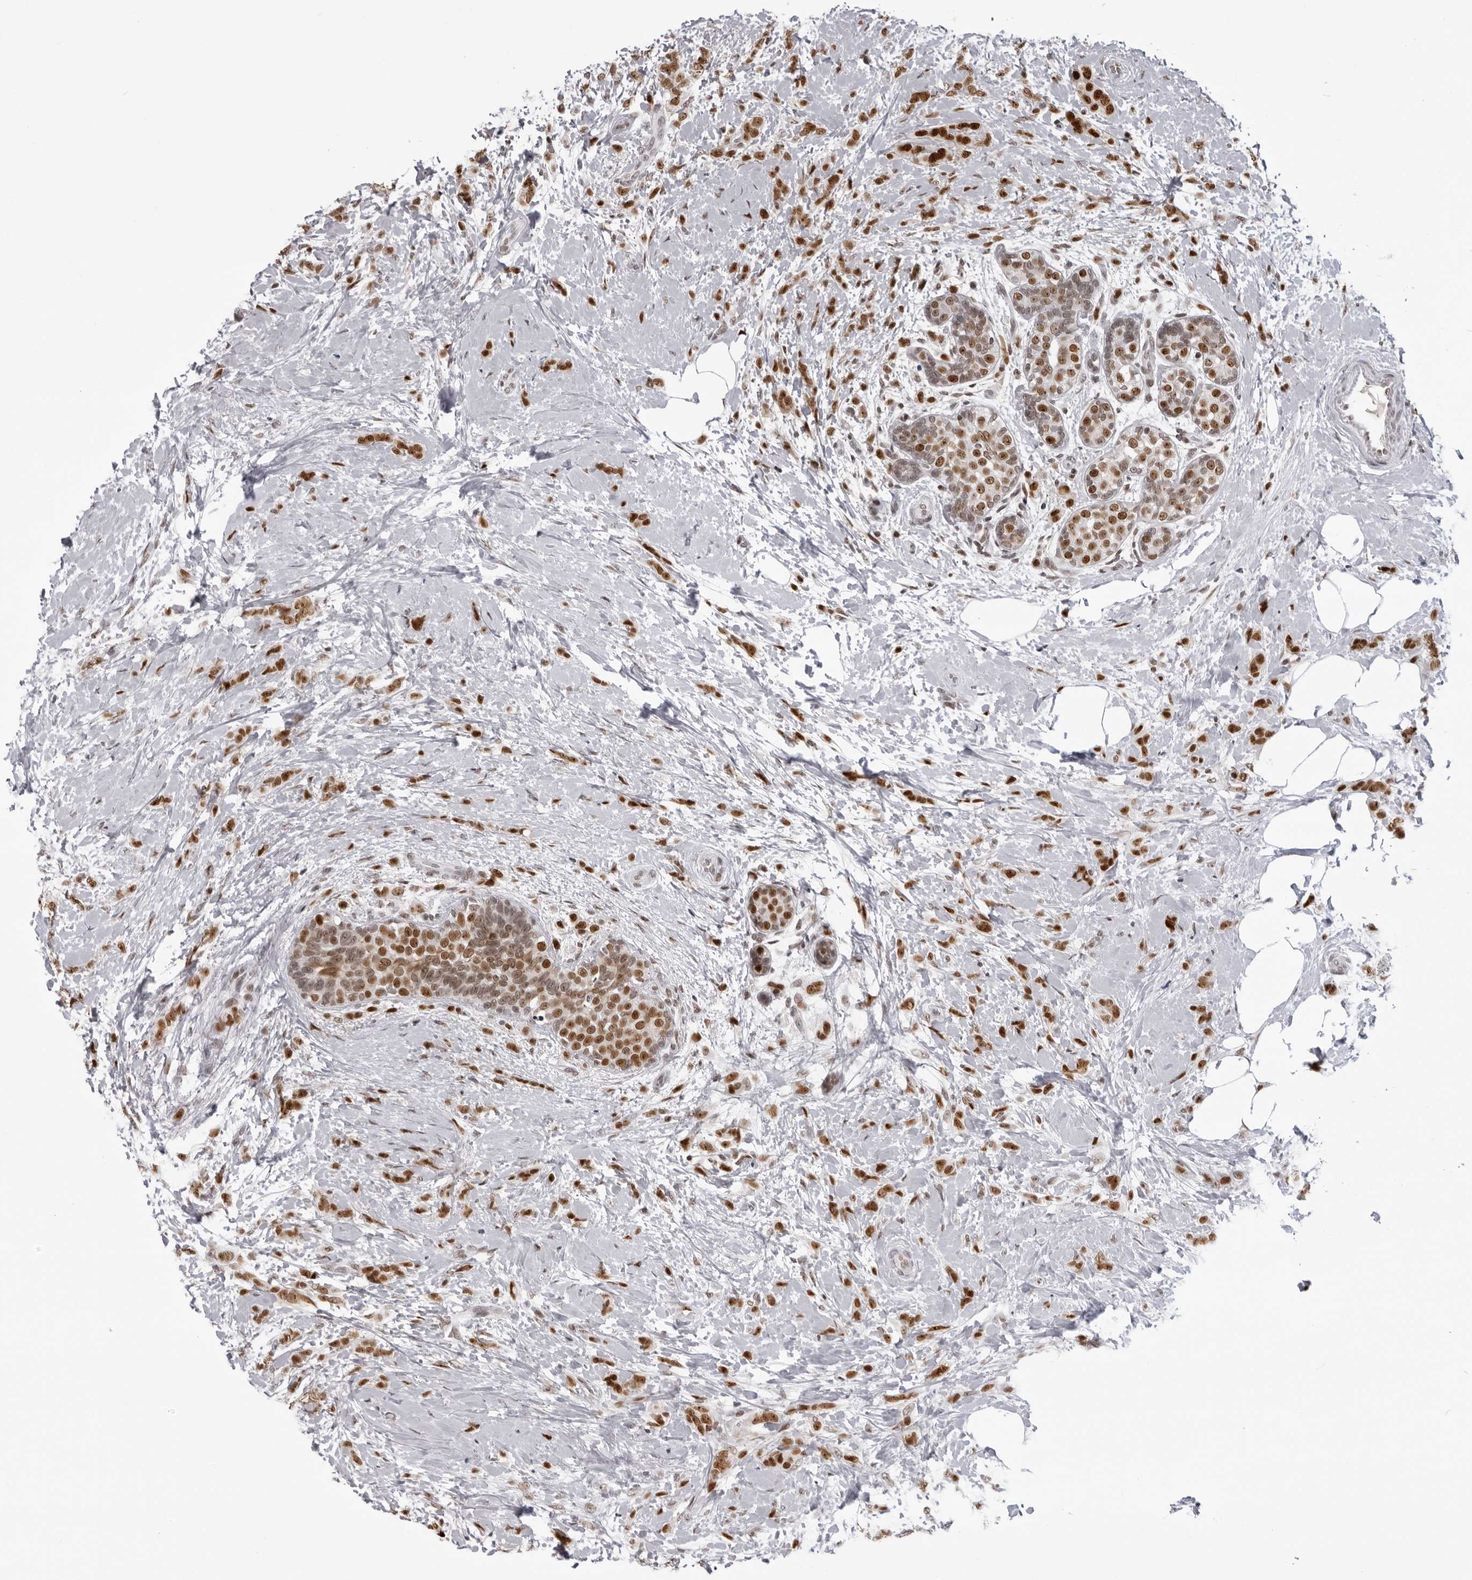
{"staining": {"intensity": "moderate", "quantity": ">75%", "location": "nuclear"}, "tissue": "breast cancer", "cell_type": "Tumor cells", "image_type": "cancer", "snomed": [{"axis": "morphology", "description": "Lobular carcinoma, in situ"}, {"axis": "morphology", "description": "Lobular carcinoma"}, {"axis": "topography", "description": "Breast"}], "caption": "A micrograph of human breast lobular carcinoma stained for a protein reveals moderate nuclear brown staining in tumor cells.", "gene": "HEXIM2", "patient": {"sex": "female", "age": 41}}